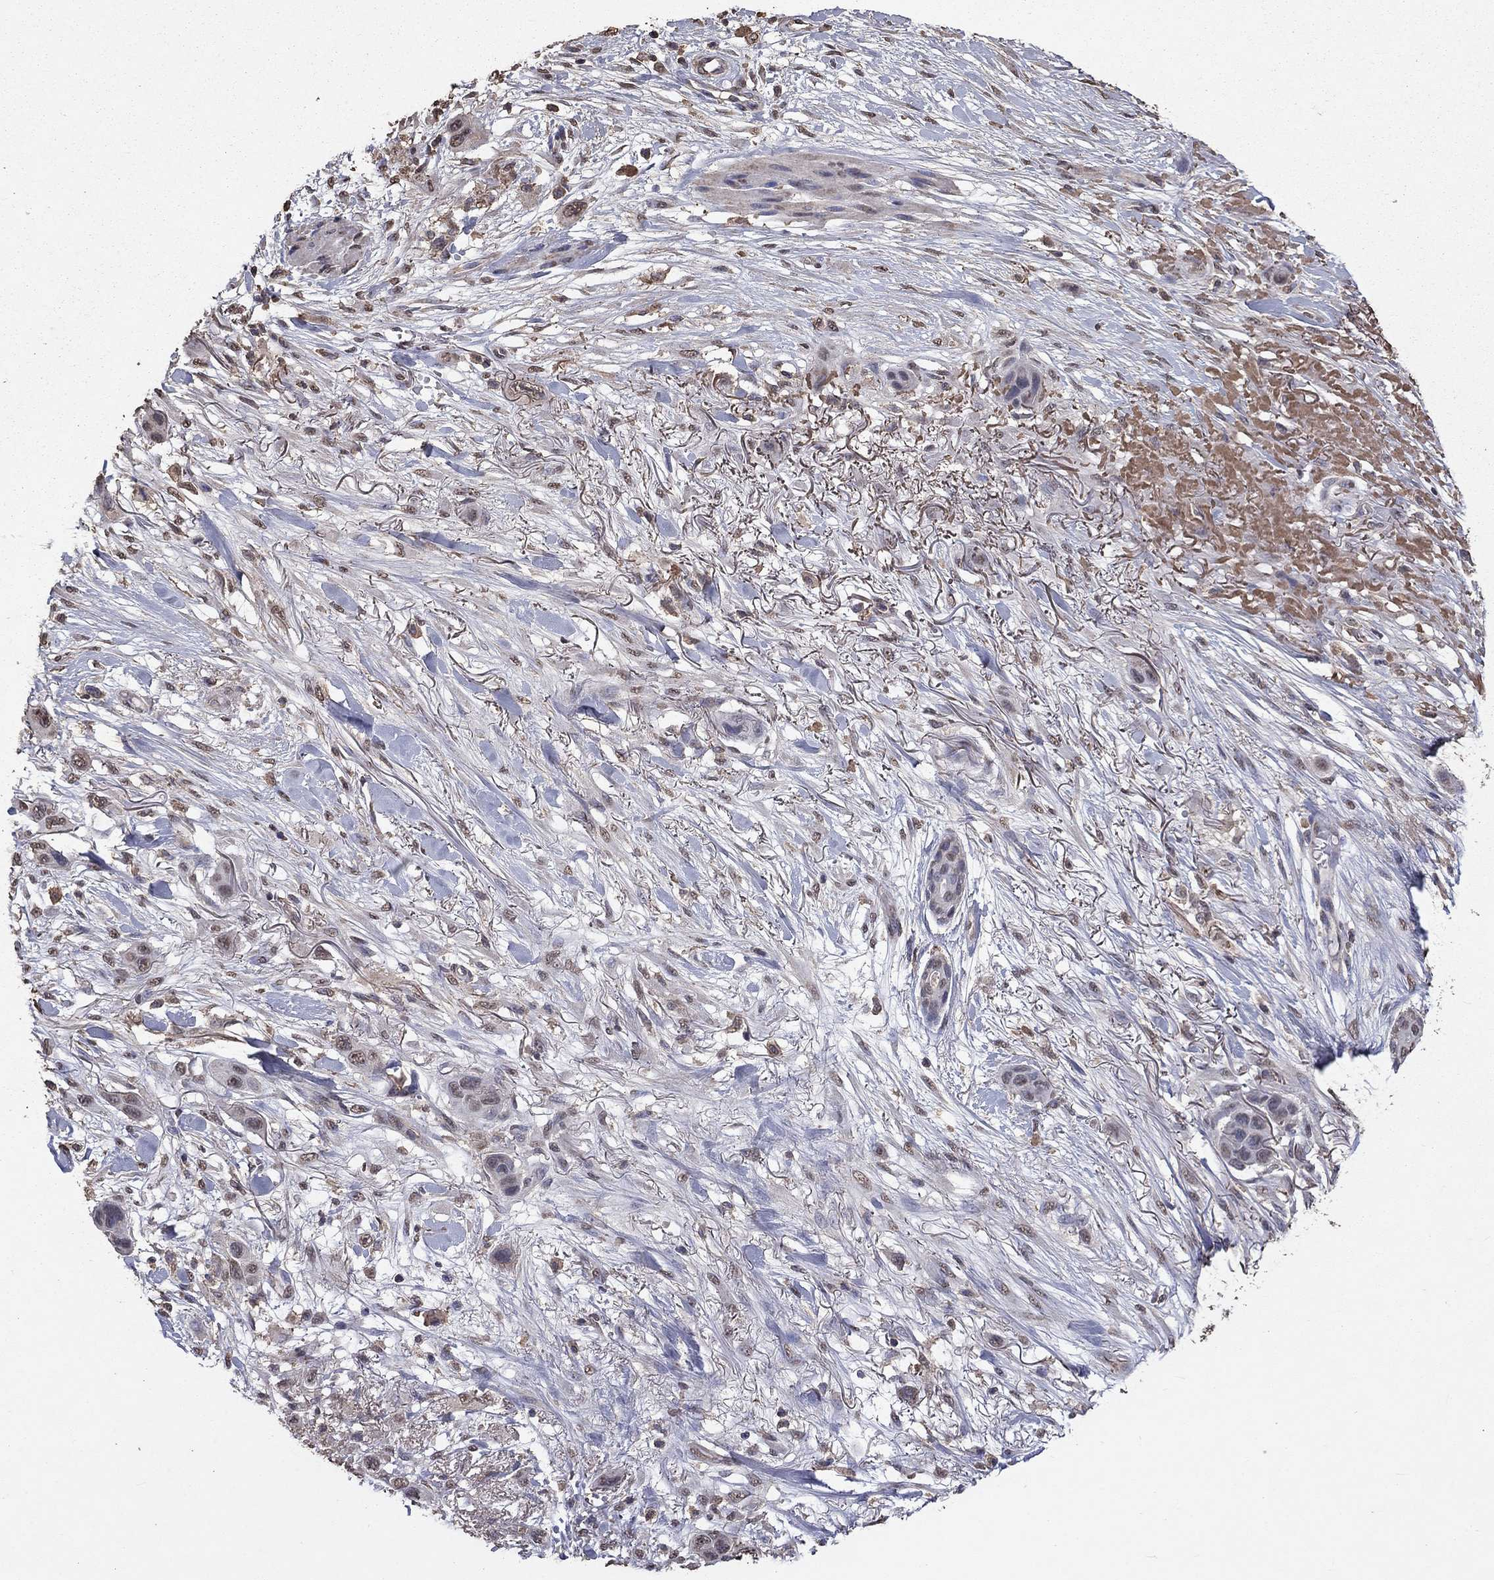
{"staining": {"intensity": "negative", "quantity": "none", "location": "none"}, "tissue": "skin cancer", "cell_type": "Tumor cells", "image_type": "cancer", "snomed": [{"axis": "morphology", "description": "Squamous cell carcinoma, NOS"}, {"axis": "topography", "description": "Skin"}], "caption": "The micrograph exhibits no significant staining in tumor cells of squamous cell carcinoma (skin).", "gene": "SERPINA5", "patient": {"sex": "male", "age": 79}}